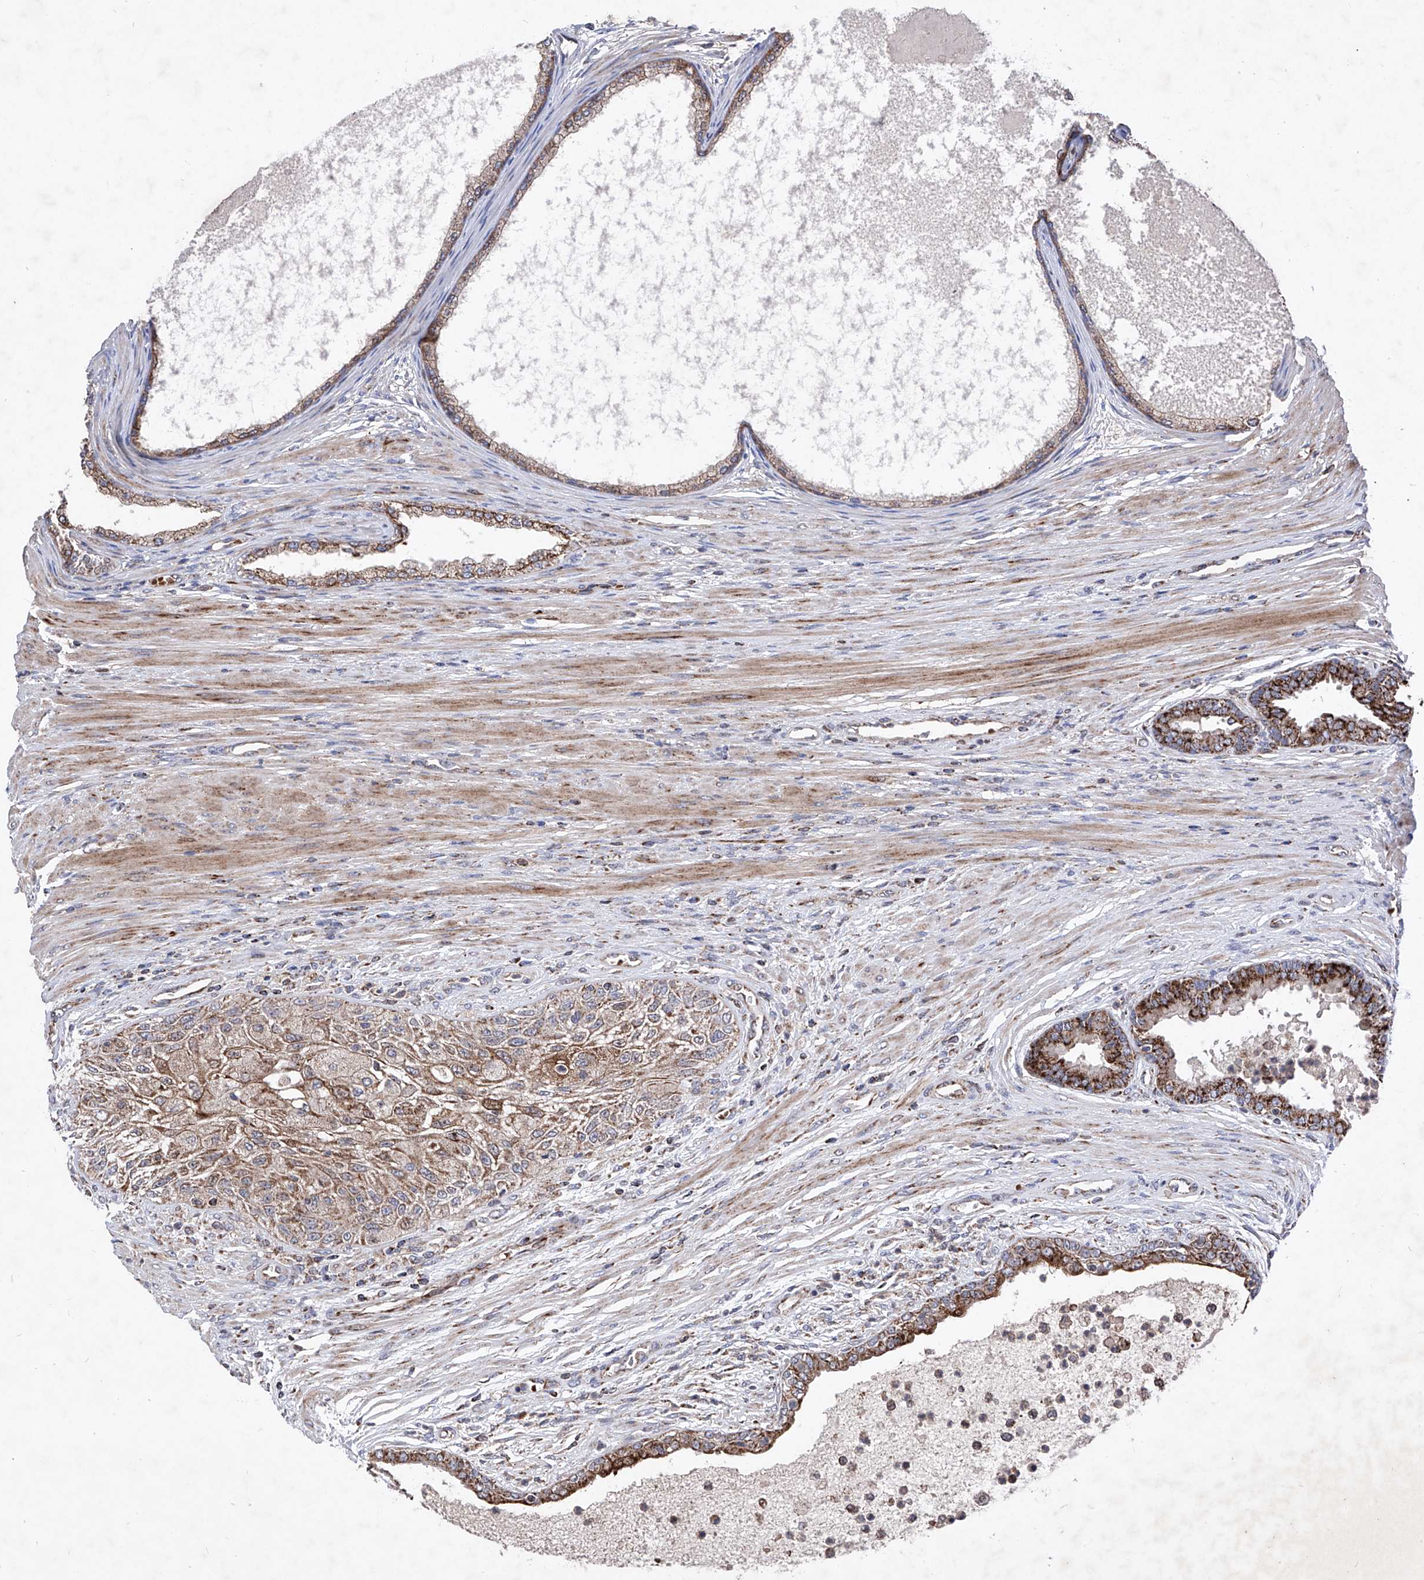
{"staining": {"intensity": "strong", "quantity": ">75%", "location": "cytoplasmic/membranous"}, "tissue": "prostate cancer", "cell_type": "Tumor cells", "image_type": "cancer", "snomed": [{"axis": "morphology", "description": "Normal tissue, NOS"}, {"axis": "morphology", "description": "Adenocarcinoma, Low grade"}, {"axis": "topography", "description": "Prostate"}, {"axis": "topography", "description": "Peripheral nerve tissue"}], "caption": "This micrograph demonstrates IHC staining of human prostate cancer, with high strong cytoplasmic/membranous positivity in about >75% of tumor cells.", "gene": "SEMA6A", "patient": {"sex": "male", "age": 71}}